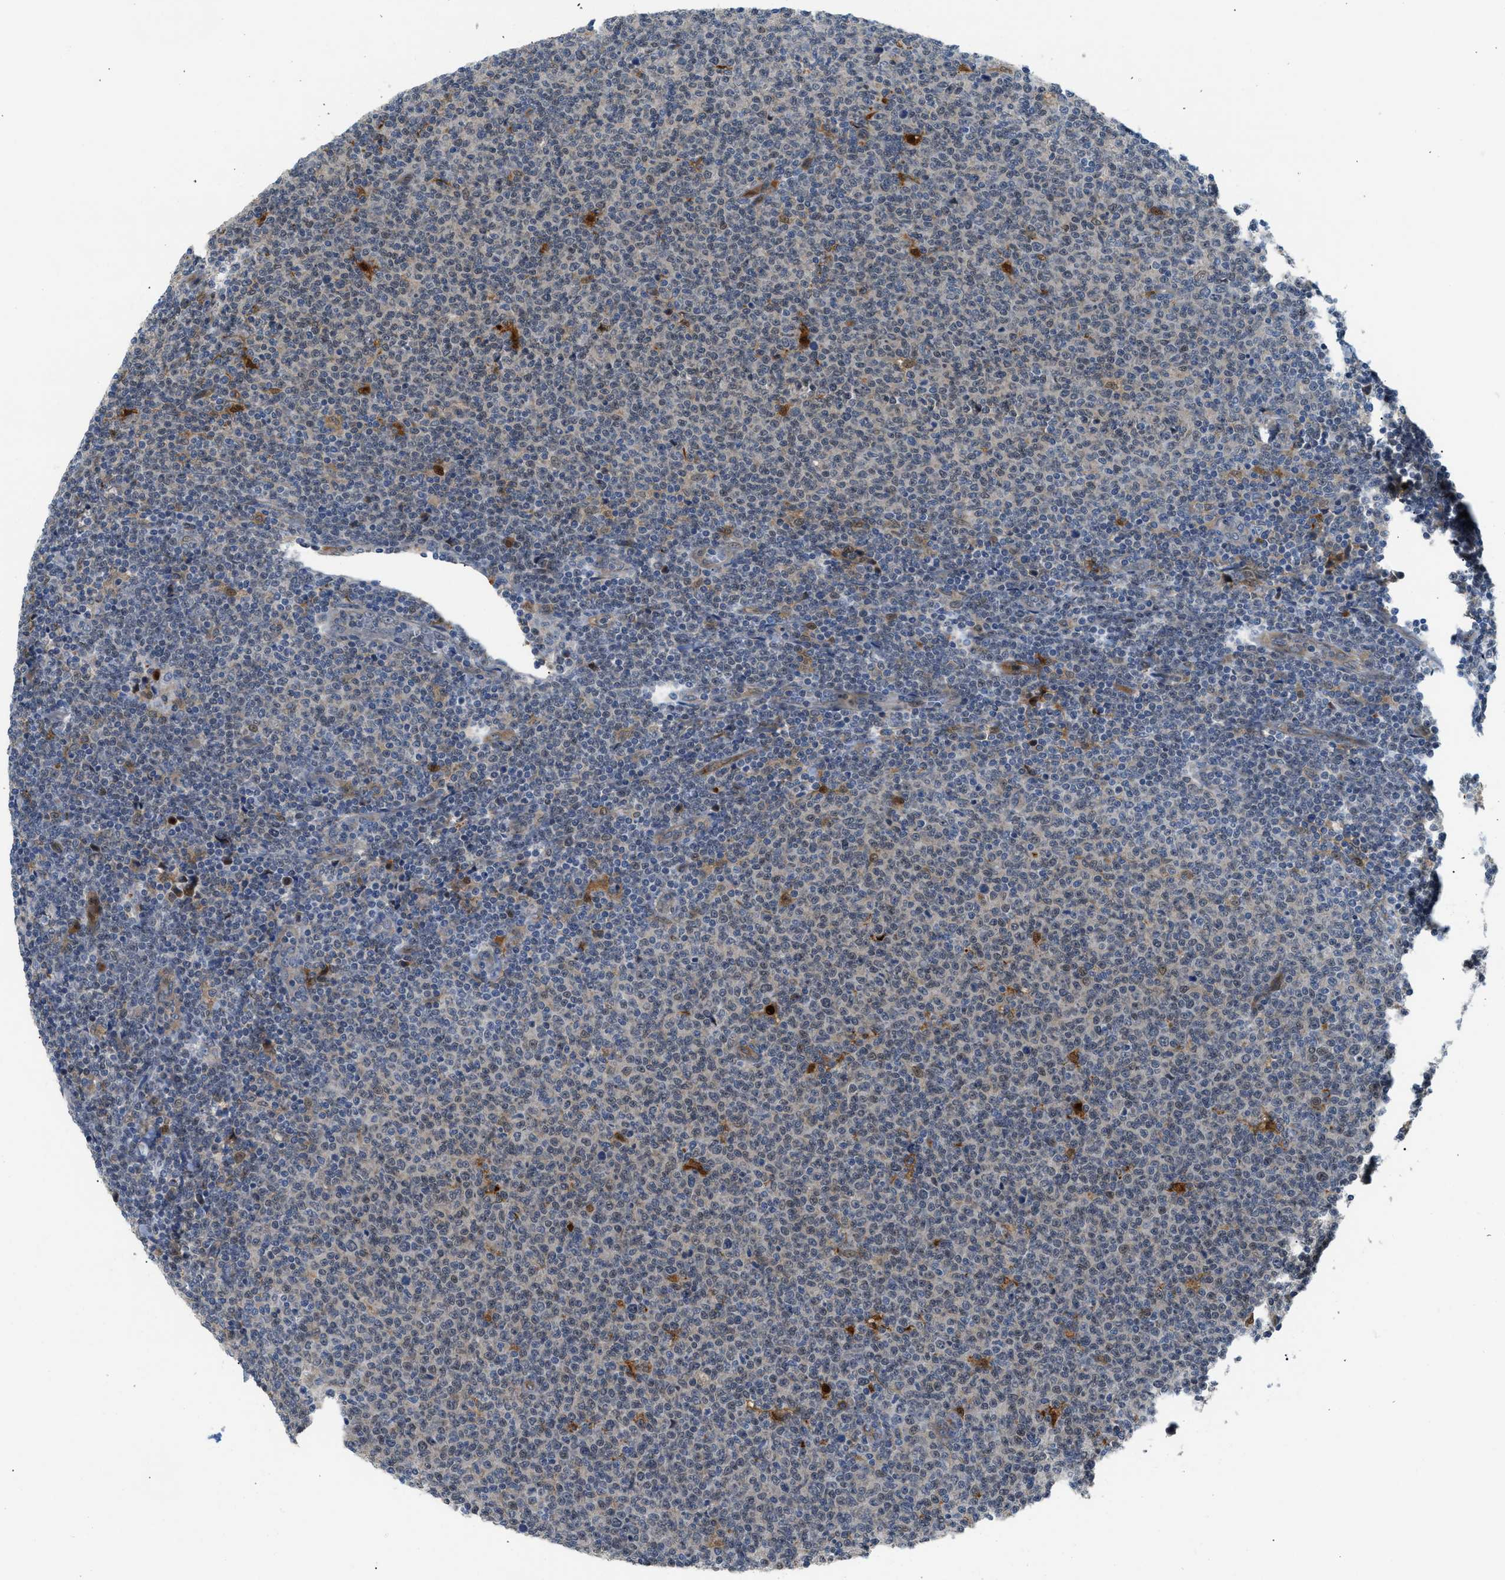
{"staining": {"intensity": "negative", "quantity": "none", "location": "none"}, "tissue": "lymphoma", "cell_type": "Tumor cells", "image_type": "cancer", "snomed": [{"axis": "morphology", "description": "Malignant lymphoma, non-Hodgkin's type, Low grade"}, {"axis": "topography", "description": "Lymph node"}], "caption": "DAB immunohistochemical staining of human low-grade malignant lymphoma, non-Hodgkin's type displays no significant positivity in tumor cells.", "gene": "TRAK2", "patient": {"sex": "male", "age": 66}}